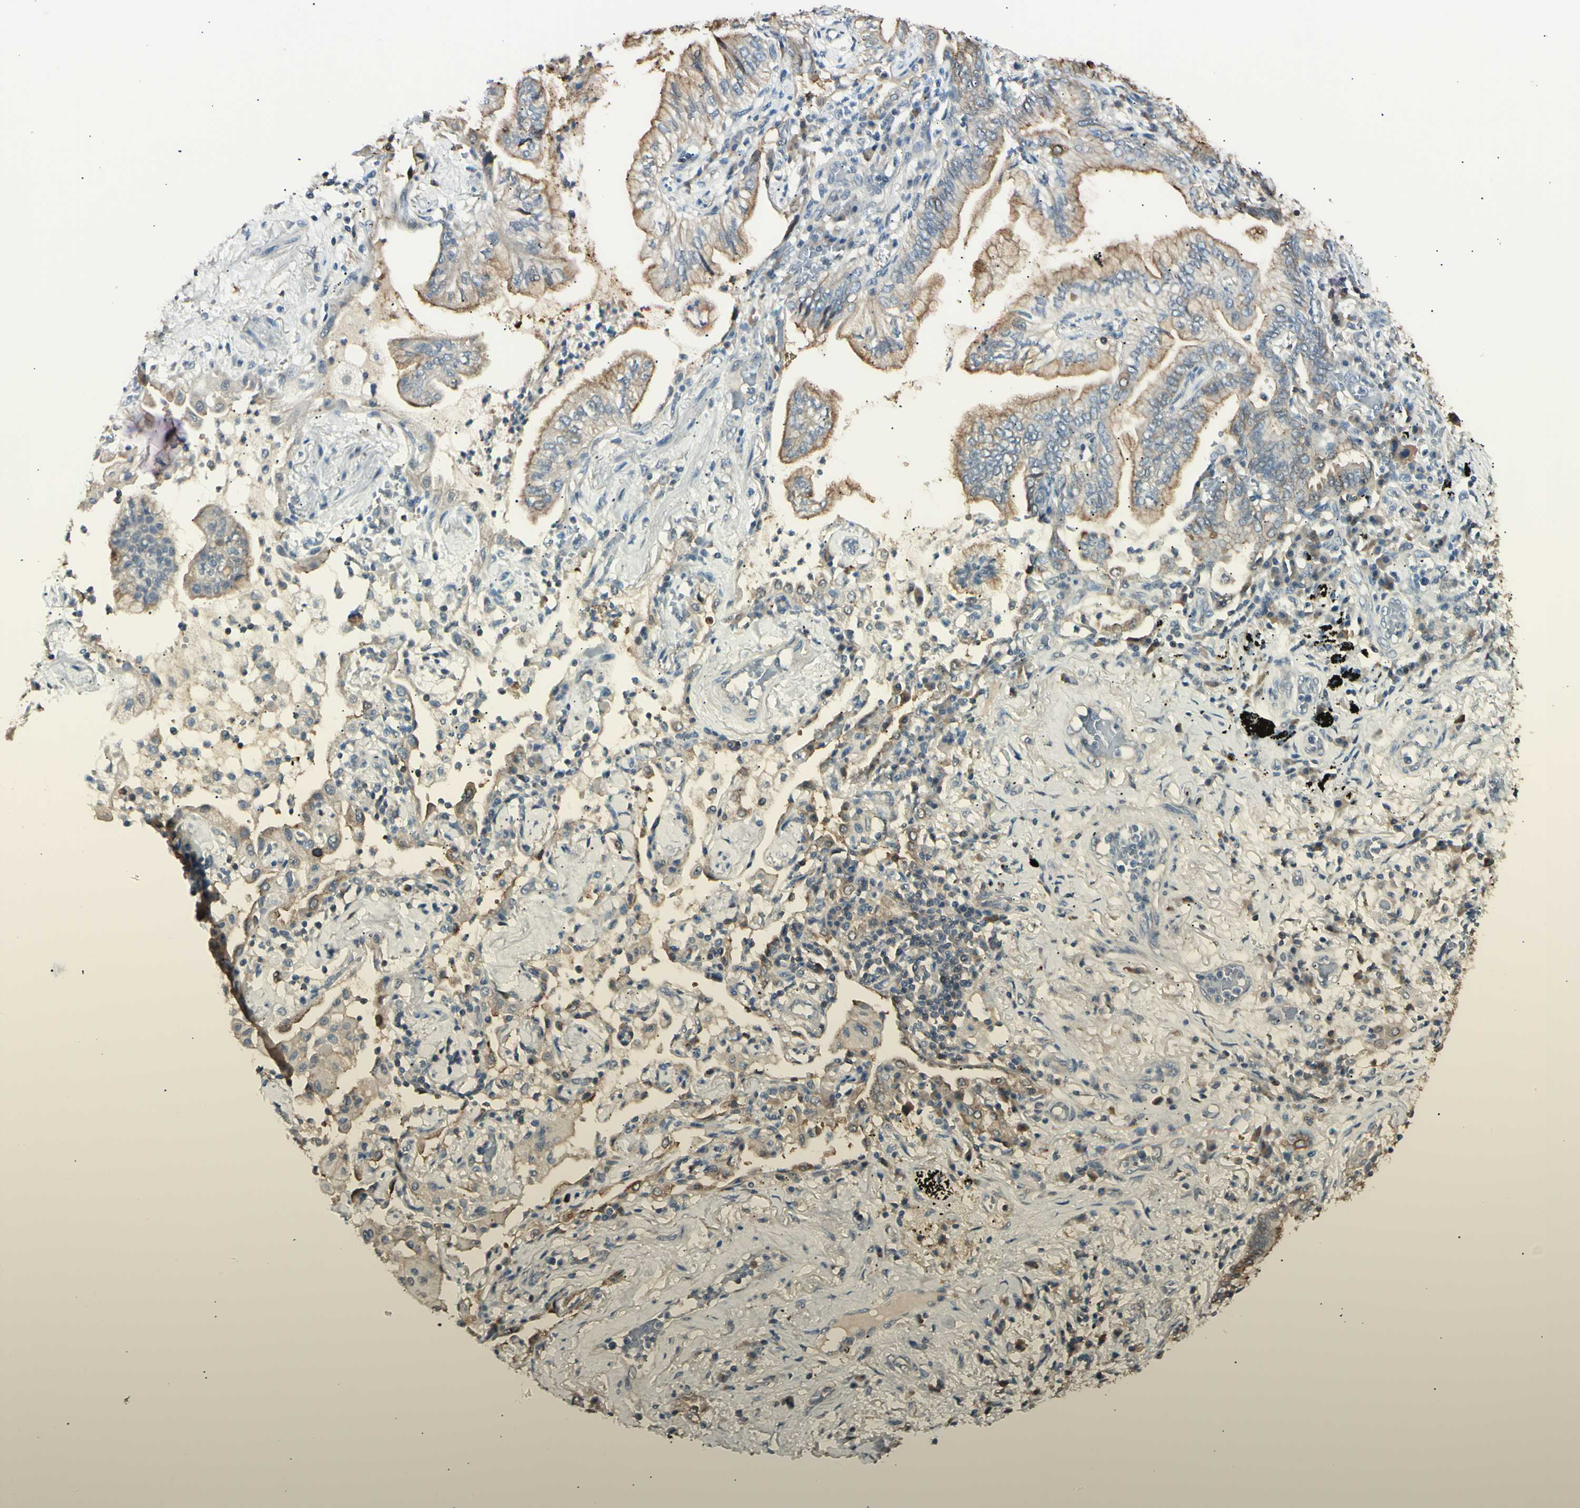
{"staining": {"intensity": "weak", "quantity": "25%-75%", "location": "cytoplasmic/membranous"}, "tissue": "lung cancer", "cell_type": "Tumor cells", "image_type": "cancer", "snomed": [{"axis": "morphology", "description": "Normal tissue, NOS"}, {"axis": "morphology", "description": "Adenocarcinoma, NOS"}, {"axis": "topography", "description": "Bronchus"}, {"axis": "topography", "description": "Lung"}], "caption": "Adenocarcinoma (lung) stained with DAB immunohistochemistry demonstrates low levels of weak cytoplasmic/membranous expression in about 25%-75% of tumor cells. The staining was performed using DAB to visualize the protein expression in brown, while the nuclei were stained in blue with hematoxylin (Magnification: 20x).", "gene": "LHPP", "patient": {"sex": "female", "age": 70}}